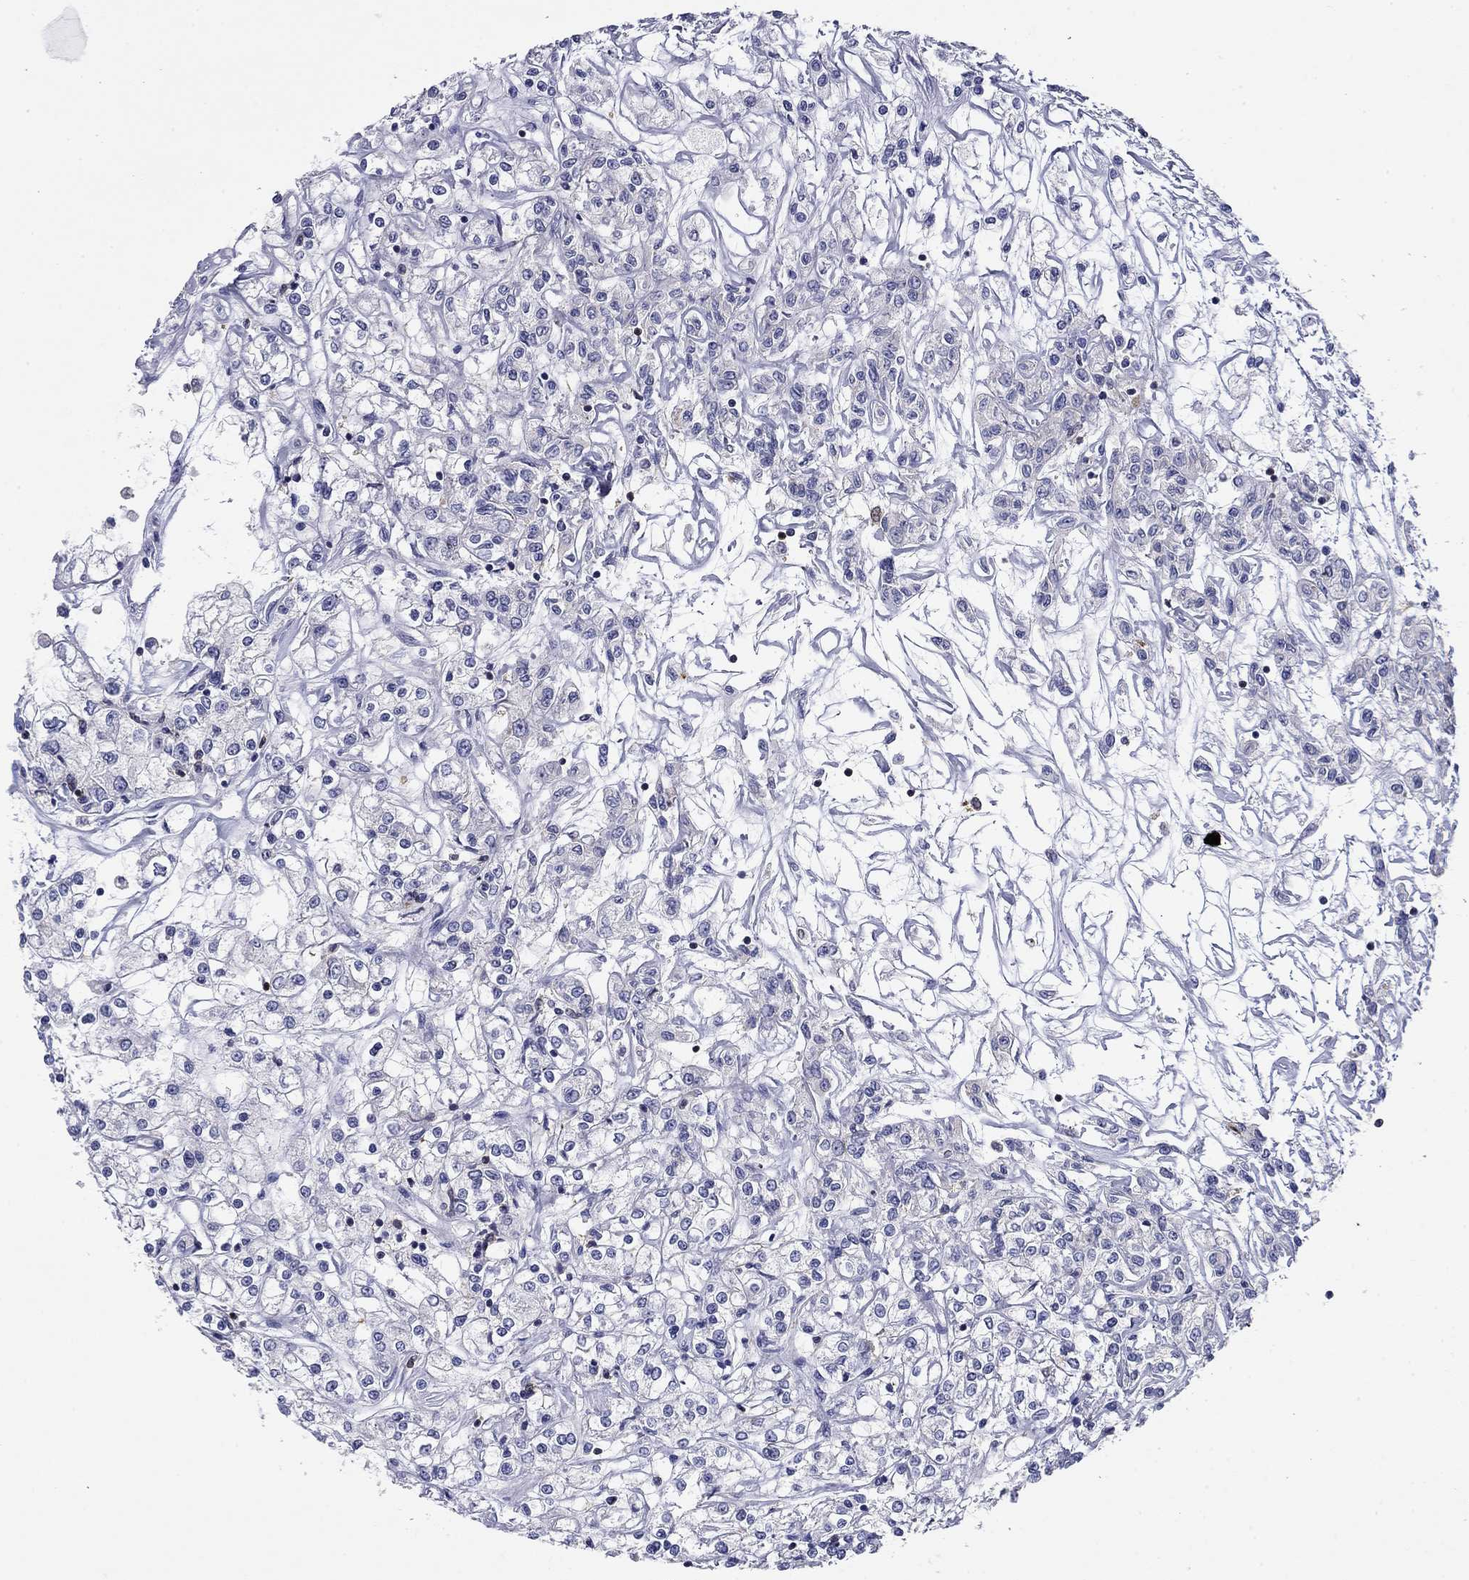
{"staining": {"intensity": "negative", "quantity": "none", "location": "none"}, "tissue": "renal cancer", "cell_type": "Tumor cells", "image_type": "cancer", "snomed": [{"axis": "morphology", "description": "Adenocarcinoma, NOS"}, {"axis": "topography", "description": "Kidney"}], "caption": "This is an IHC image of renal adenocarcinoma. There is no staining in tumor cells.", "gene": "POU2F2", "patient": {"sex": "female", "age": 59}}